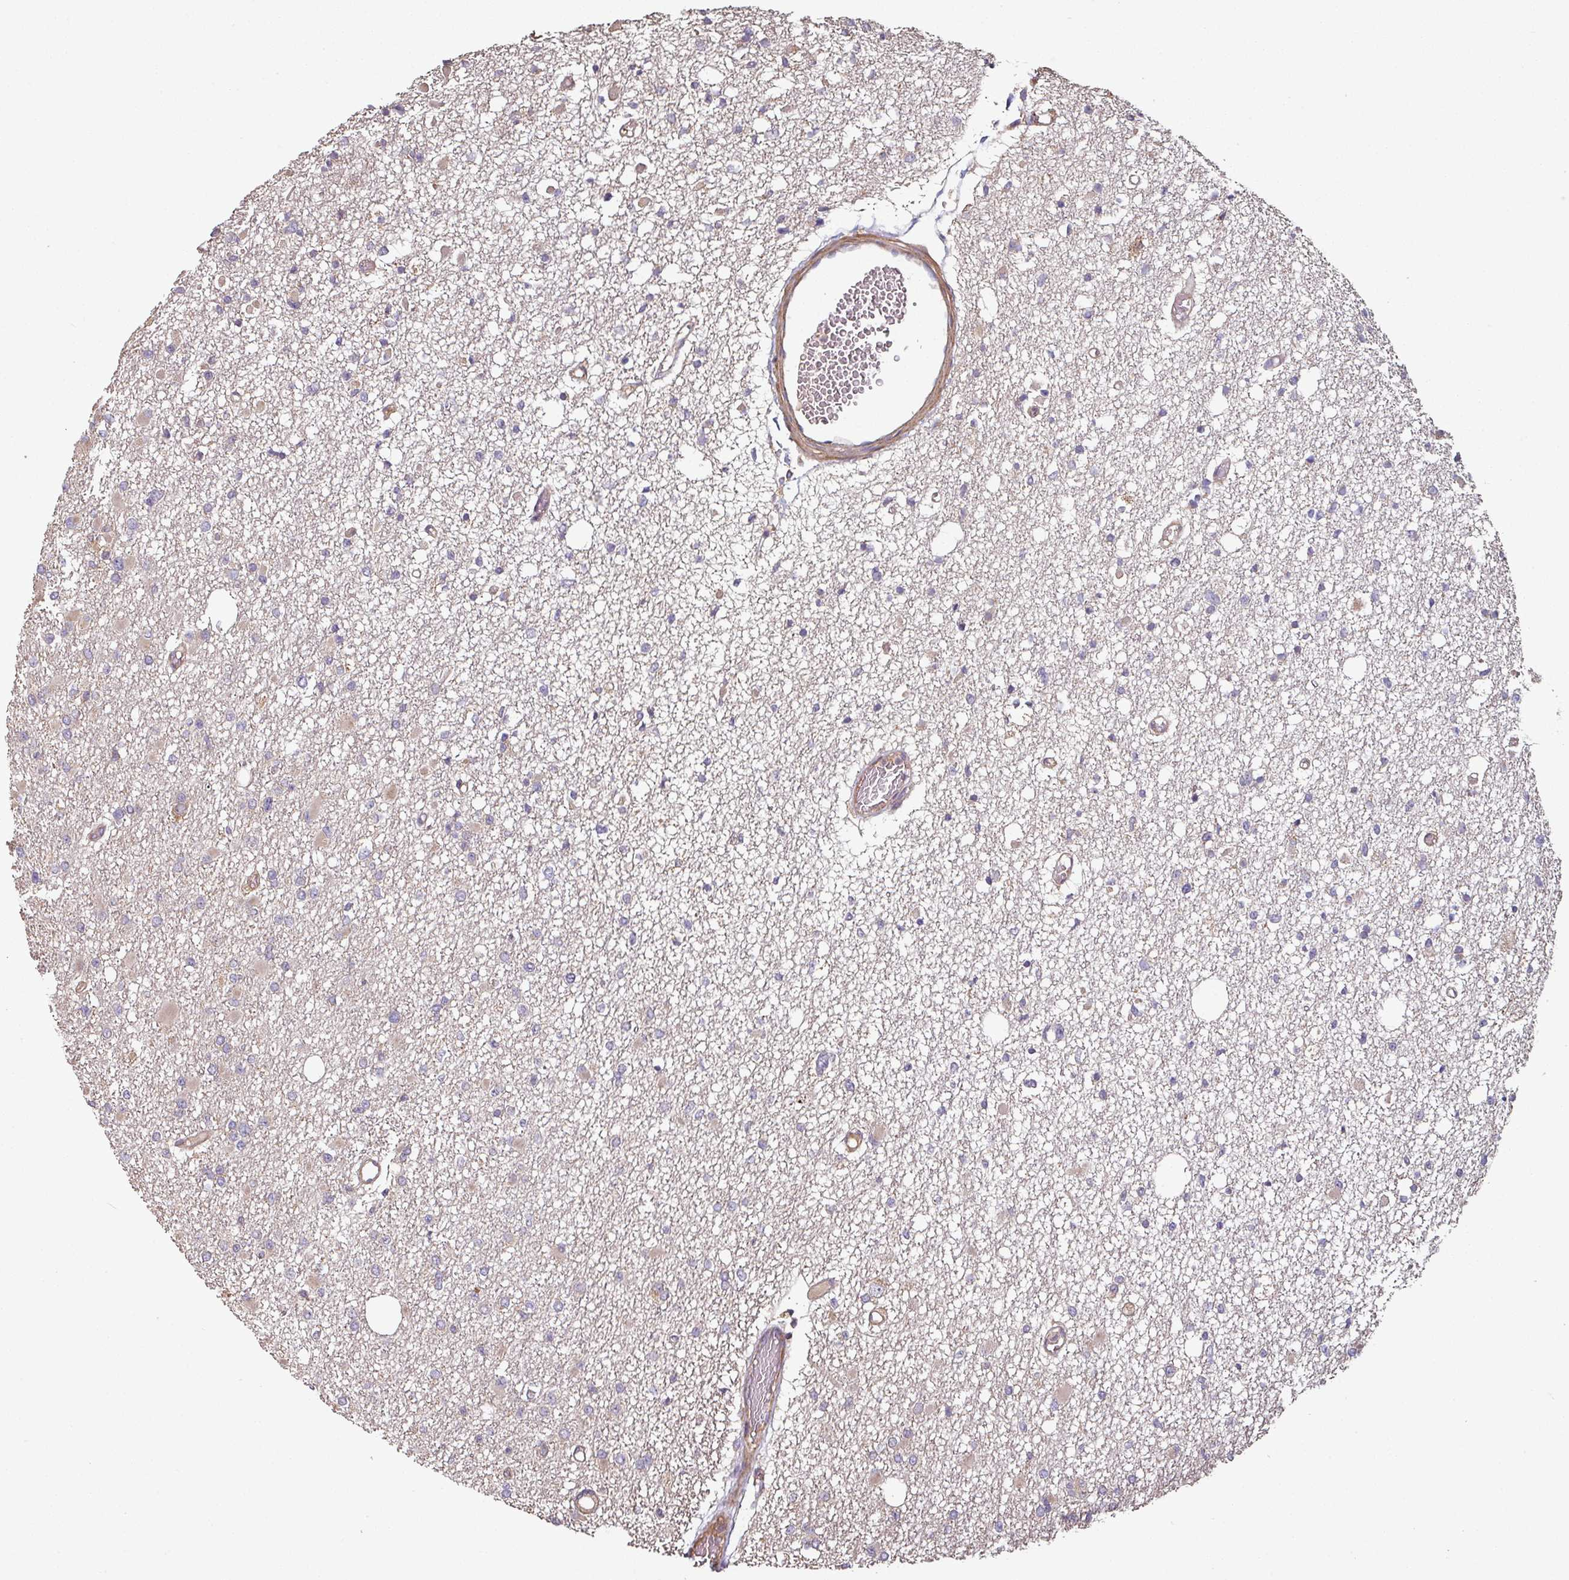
{"staining": {"intensity": "negative", "quantity": "none", "location": "none"}, "tissue": "glioma", "cell_type": "Tumor cells", "image_type": "cancer", "snomed": [{"axis": "morphology", "description": "Glioma, malignant, Low grade"}, {"axis": "topography", "description": "Brain"}], "caption": "Micrograph shows no protein expression in tumor cells of malignant glioma (low-grade) tissue.", "gene": "SIK1", "patient": {"sex": "female", "age": 22}}